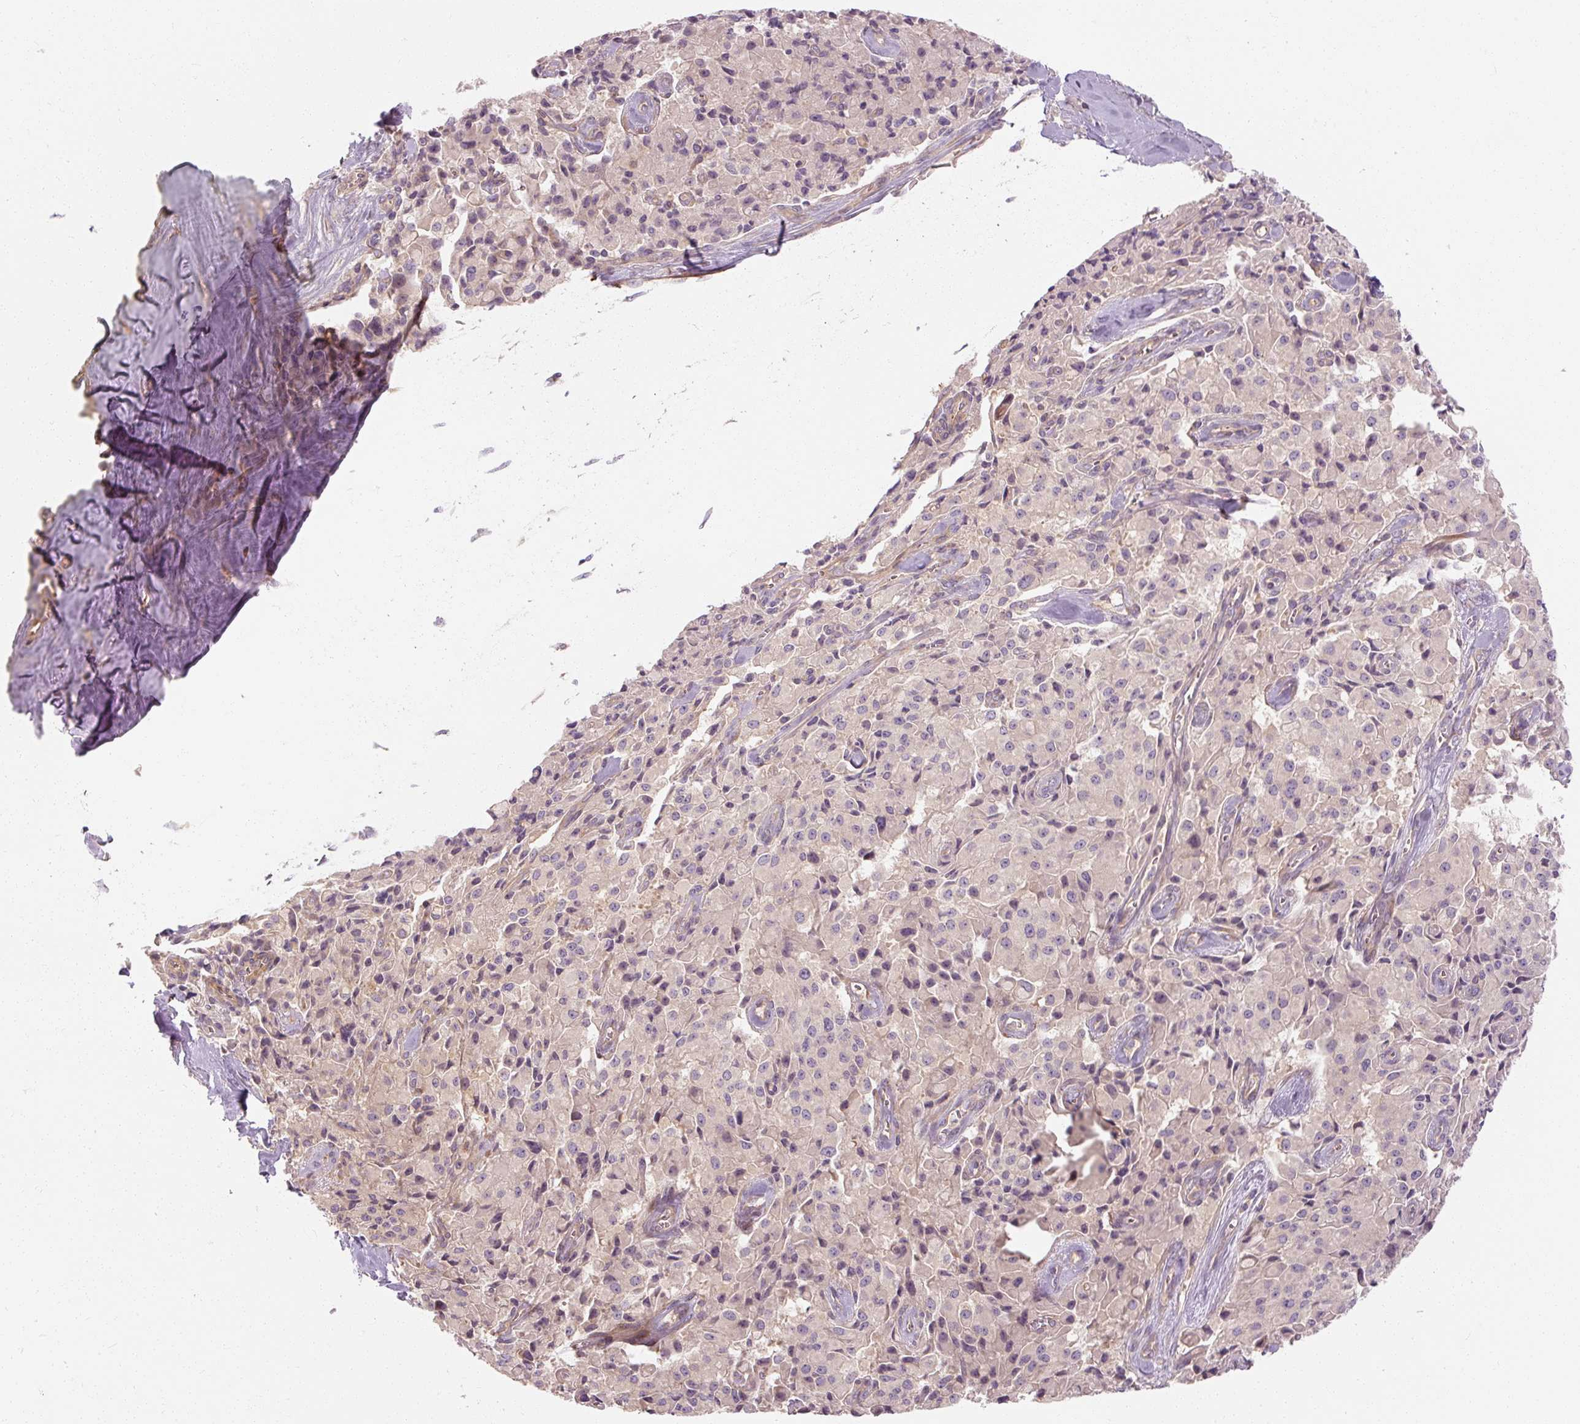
{"staining": {"intensity": "negative", "quantity": "none", "location": "none"}, "tissue": "pancreatic cancer", "cell_type": "Tumor cells", "image_type": "cancer", "snomed": [{"axis": "morphology", "description": "Adenocarcinoma, NOS"}, {"axis": "topography", "description": "Pancreas"}], "caption": "The image reveals no staining of tumor cells in pancreatic adenocarcinoma.", "gene": "RB1CC1", "patient": {"sex": "male", "age": 65}}